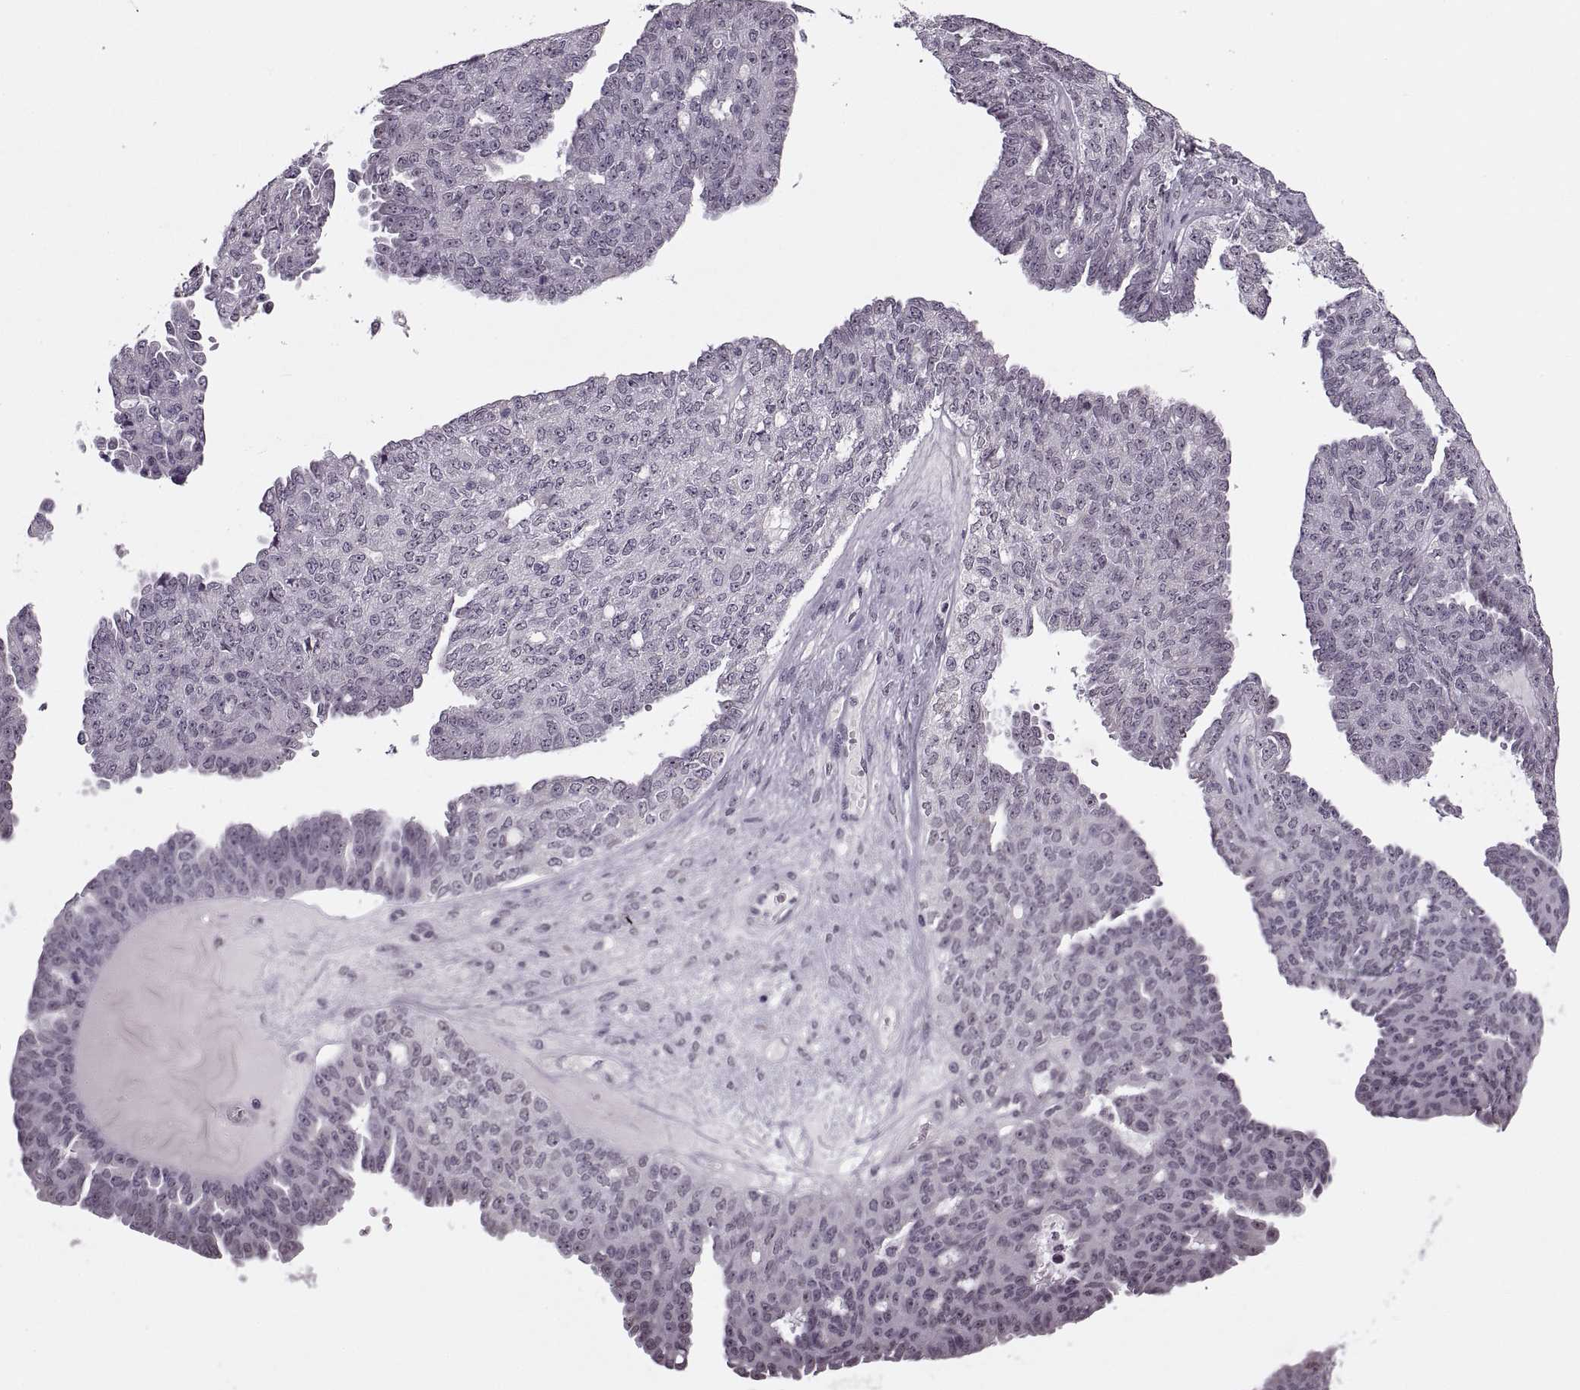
{"staining": {"intensity": "negative", "quantity": "none", "location": "none"}, "tissue": "ovarian cancer", "cell_type": "Tumor cells", "image_type": "cancer", "snomed": [{"axis": "morphology", "description": "Cystadenocarcinoma, serous, NOS"}, {"axis": "topography", "description": "Ovary"}], "caption": "There is no significant expression in tumor cells of ovarian serous cystadenocarcinoma.", "gene": "PRSS37", "patient": {"sex": "female", "age": 71}}